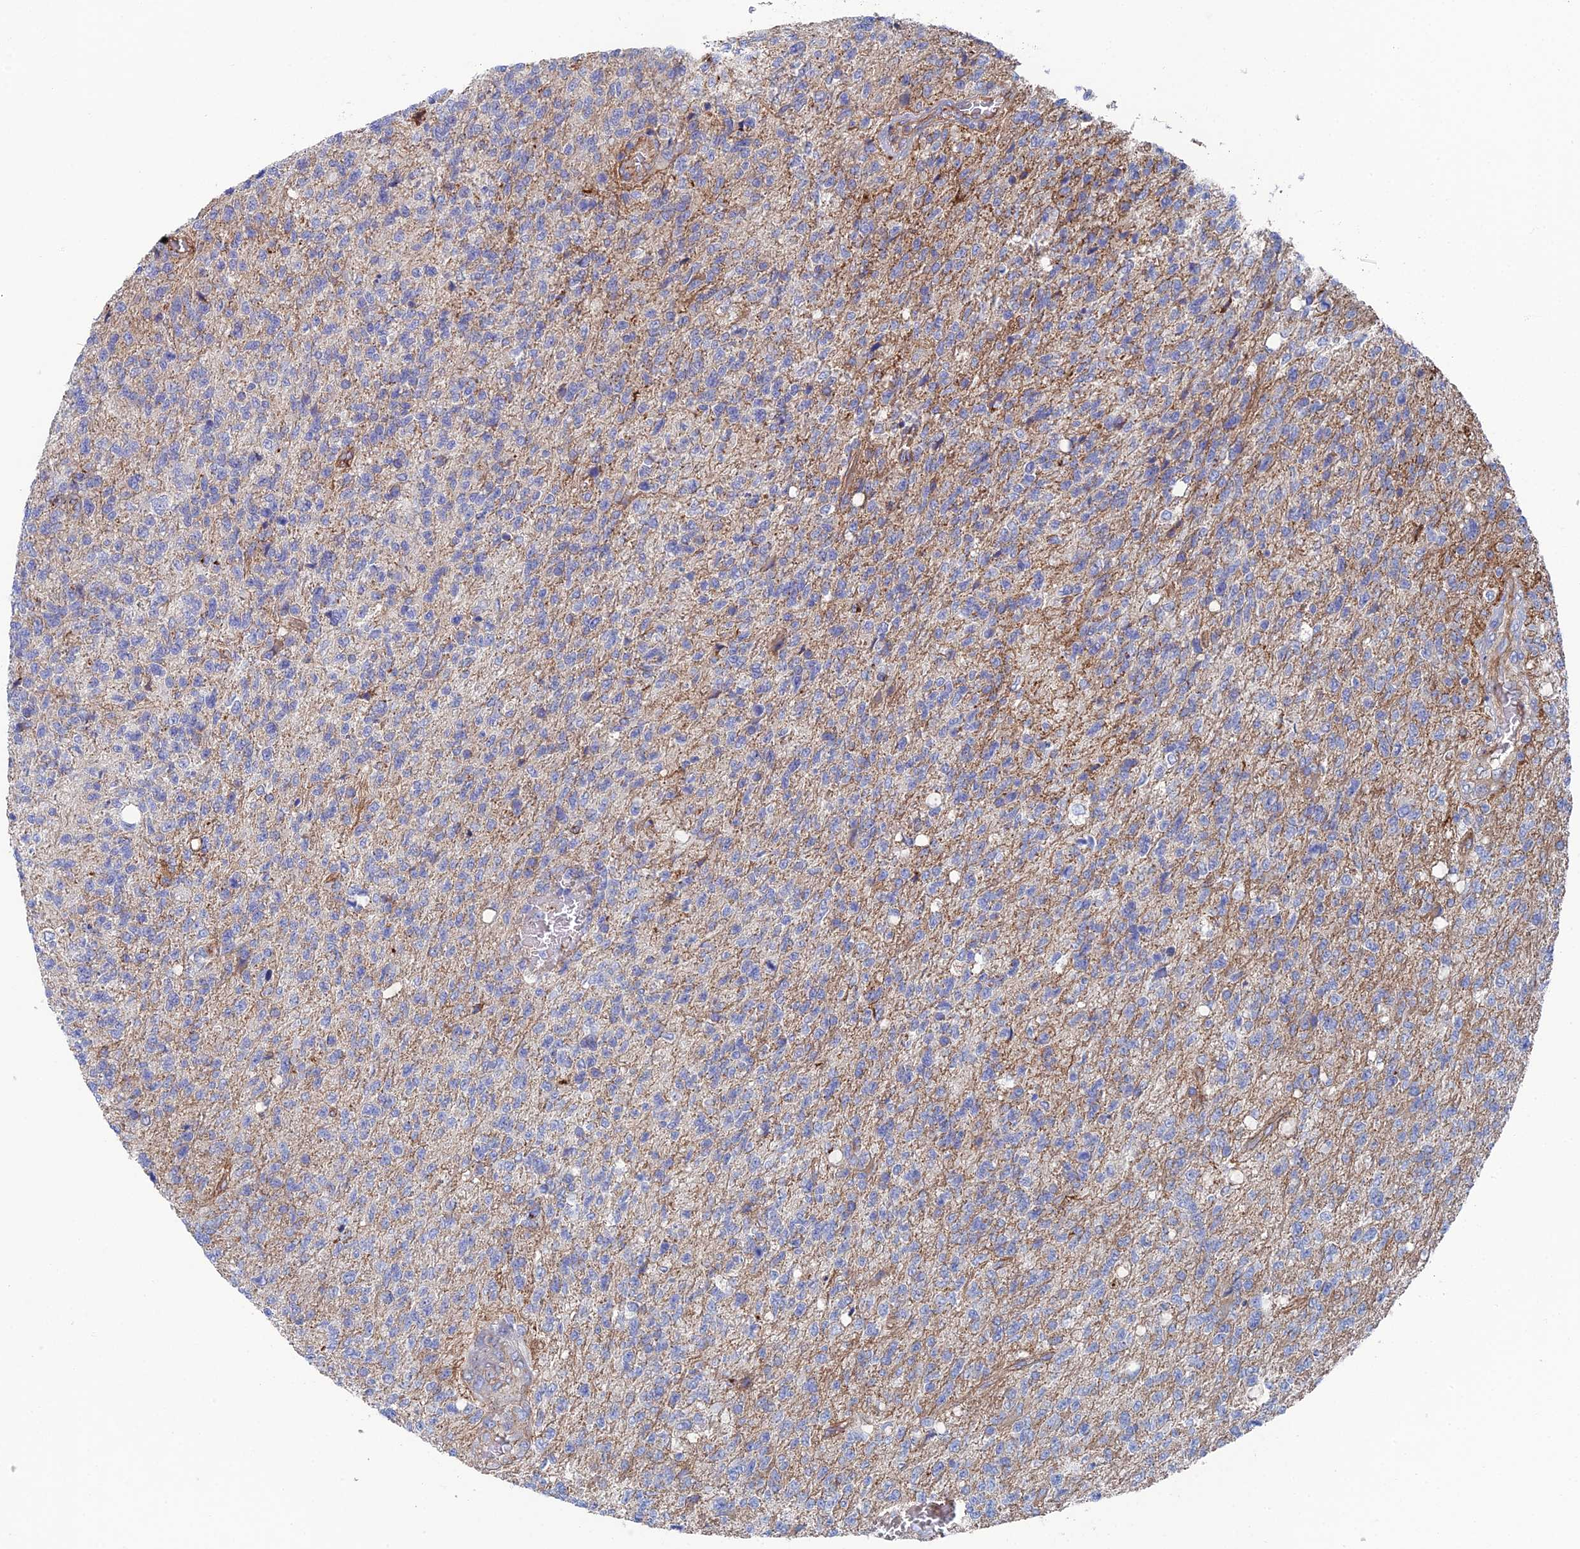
{"staining": {"intensity": "negative", "quantity": "none", "location": "none"}, "tissue": "glioma", "cell_type": "Tumor cells", "image_type": "cancer", "snomed": [{"axis": "morphology", "description": "Glioma, malignant, High grade"}, {"axis": "topography", "description": "Brain"}], "caption": "High magnification brightfield microscopy of malignant high-grade glioma stained with DAB (3,3'-diaminobenzidine) (brown) and counterstained with hematoxylin (blue): tumor cells show no significant expression.", "gene": "SNX11", "patient": {"sex": "male", "age": 56}}